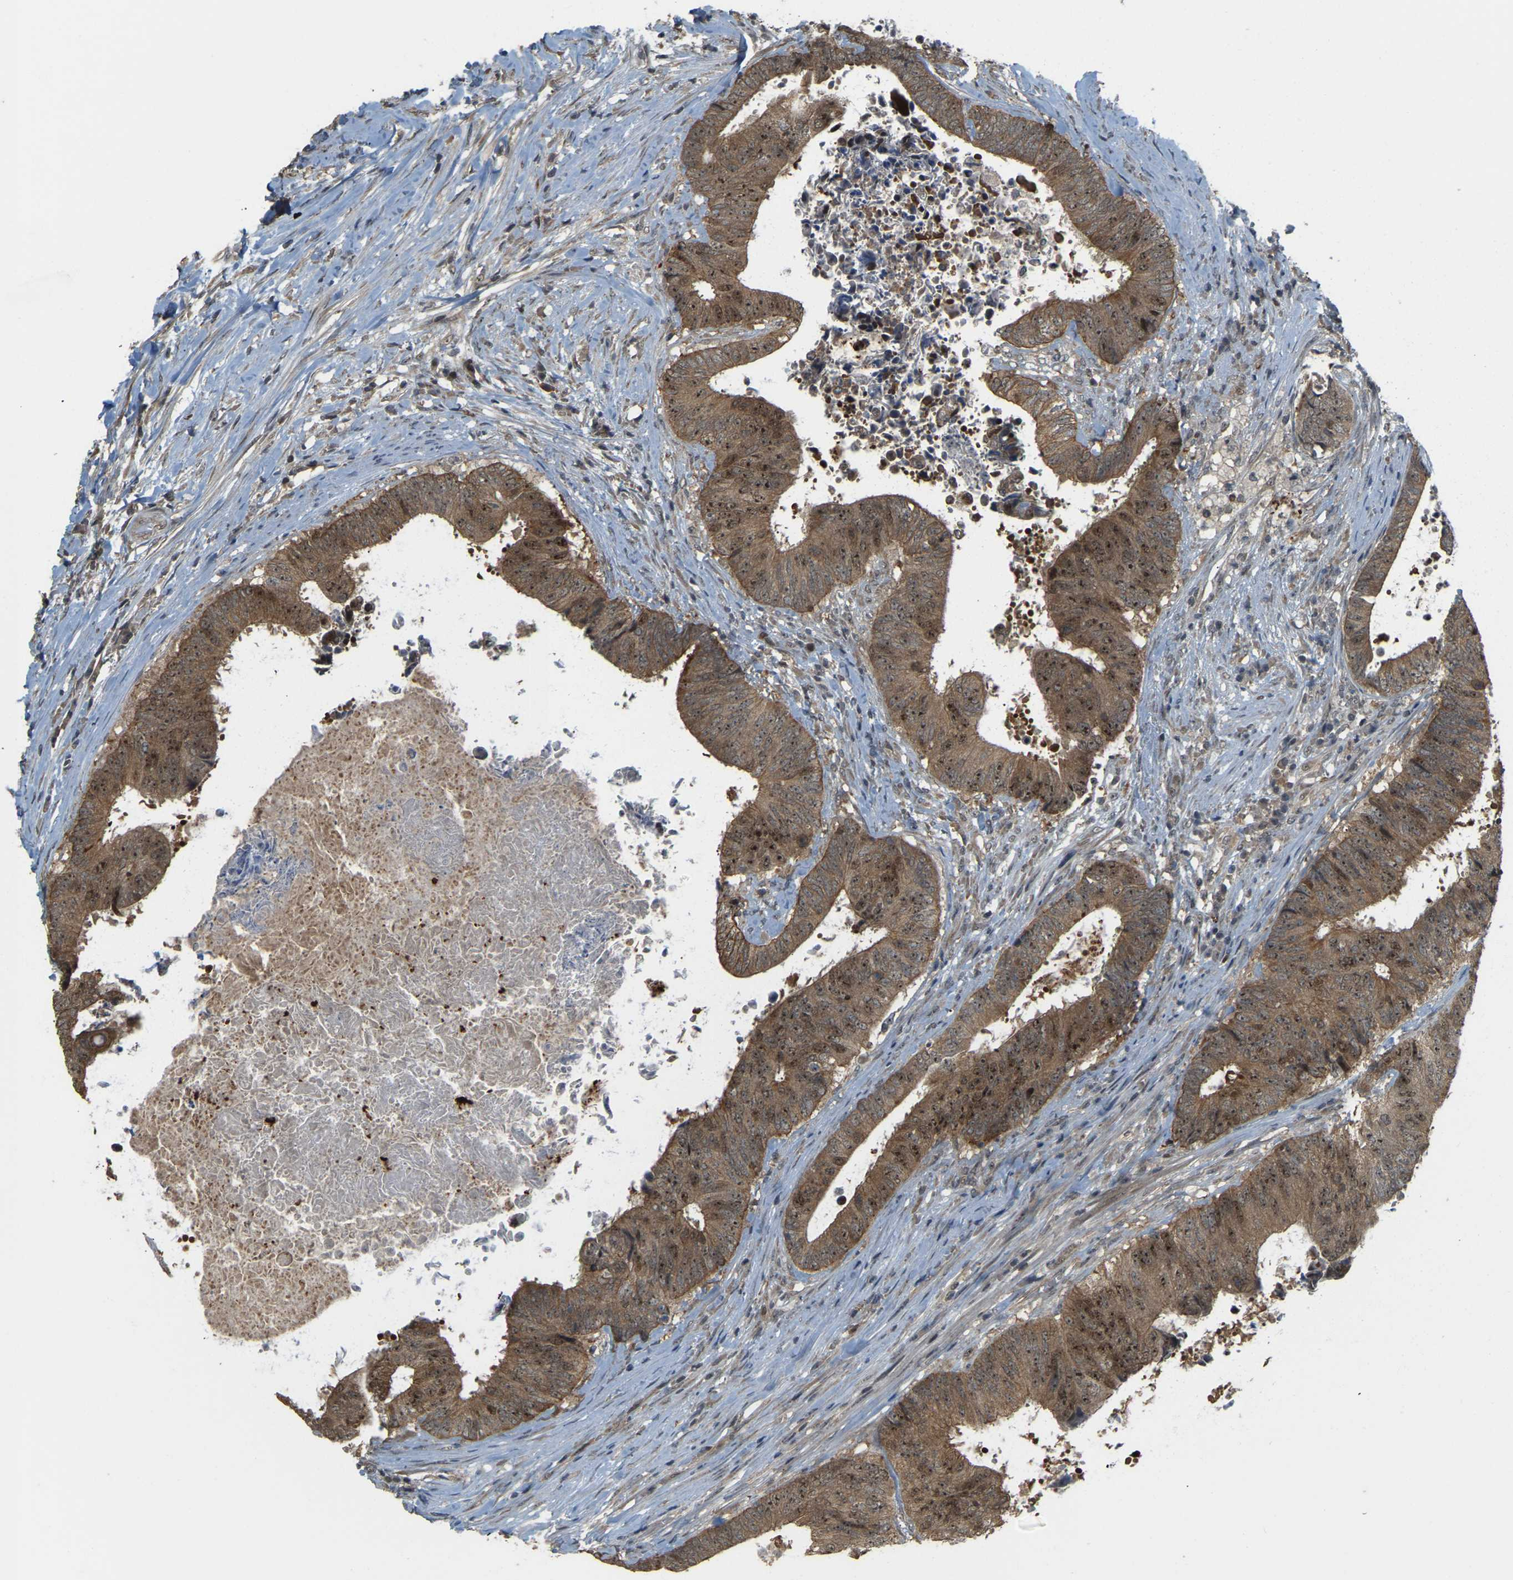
{"staining": {"intensity": "moderate", "quantity": ">75%", "location": "cytoplasmic/membranous,nuclear"}, "tissue": "colorectal cancer", "cell_type": "Tumor cells", "image_type": "cancer", "snomed": [{"axis": "morphology", "description": "Adenocarcinoma, NOS"}, {"axis": "topography", "description": "Rectum"}], "caption": "Moderate cytoplasmic/membranous and nuclear positivity is present in about >75% of tumor cells in colorectal cancer (adenocarcinoma).", "gene": "BRF2", "patient": {"sex": "male", "age": 72}}